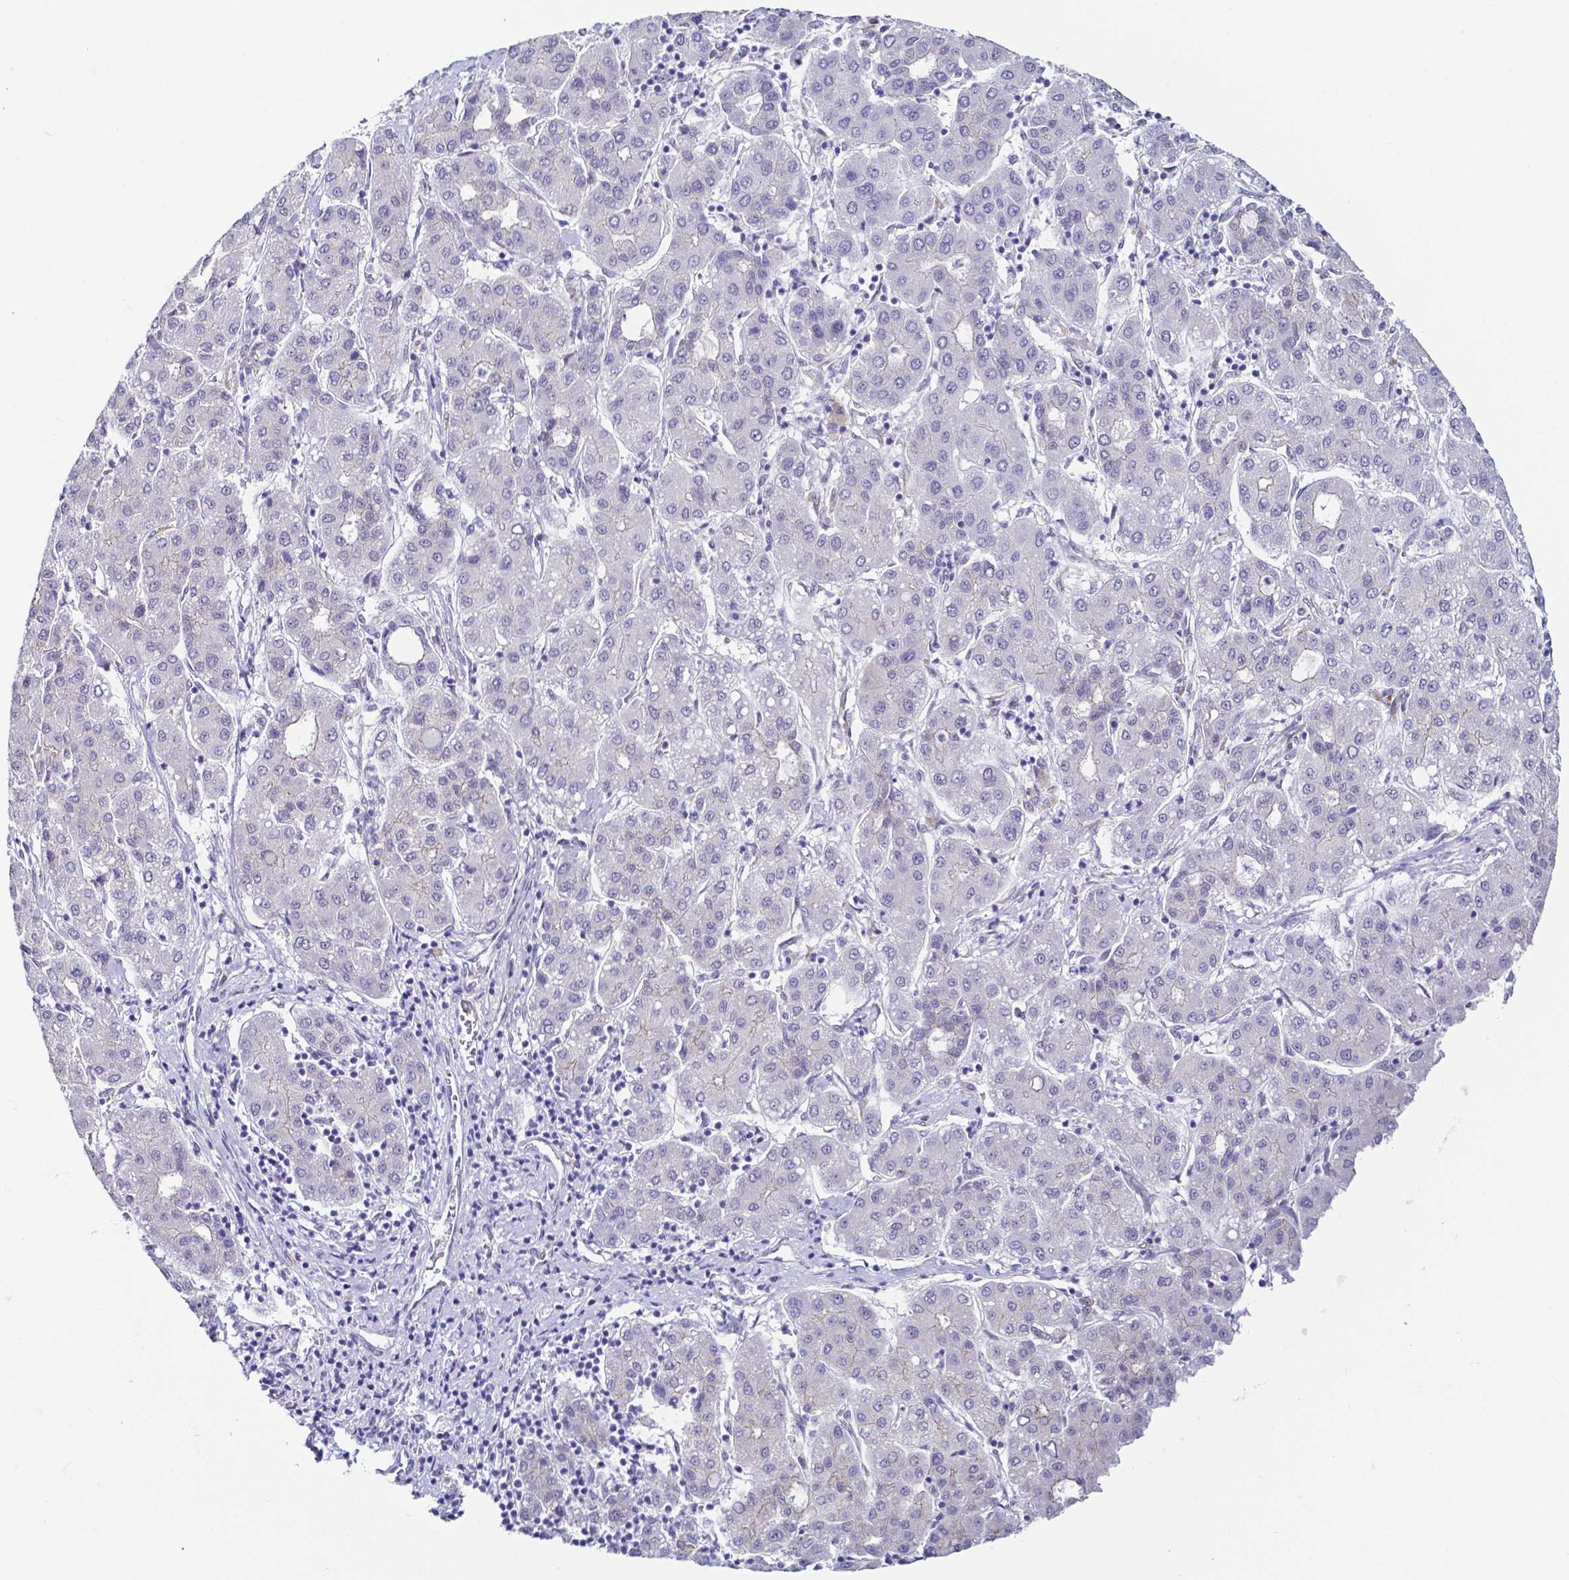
{"staining": {"intensity": "negative", "quantity": "none", "location": "none"}, "tissue": "liver cancer", "cell_type": "Tumor cells", "image_type": "cancer", "snomed": [{"axis": "morphology", "description": "Carcinoma, Hepatocellular, NOS"}, {"axis": "topography", "description": "Liver"}], "caption": "The photomicrograph shows no significant staining in tumor cells of hepatocellular carcinoma (liver).", "gene": "FAM83G", "patient": {"sex": "male", "age": 65}}